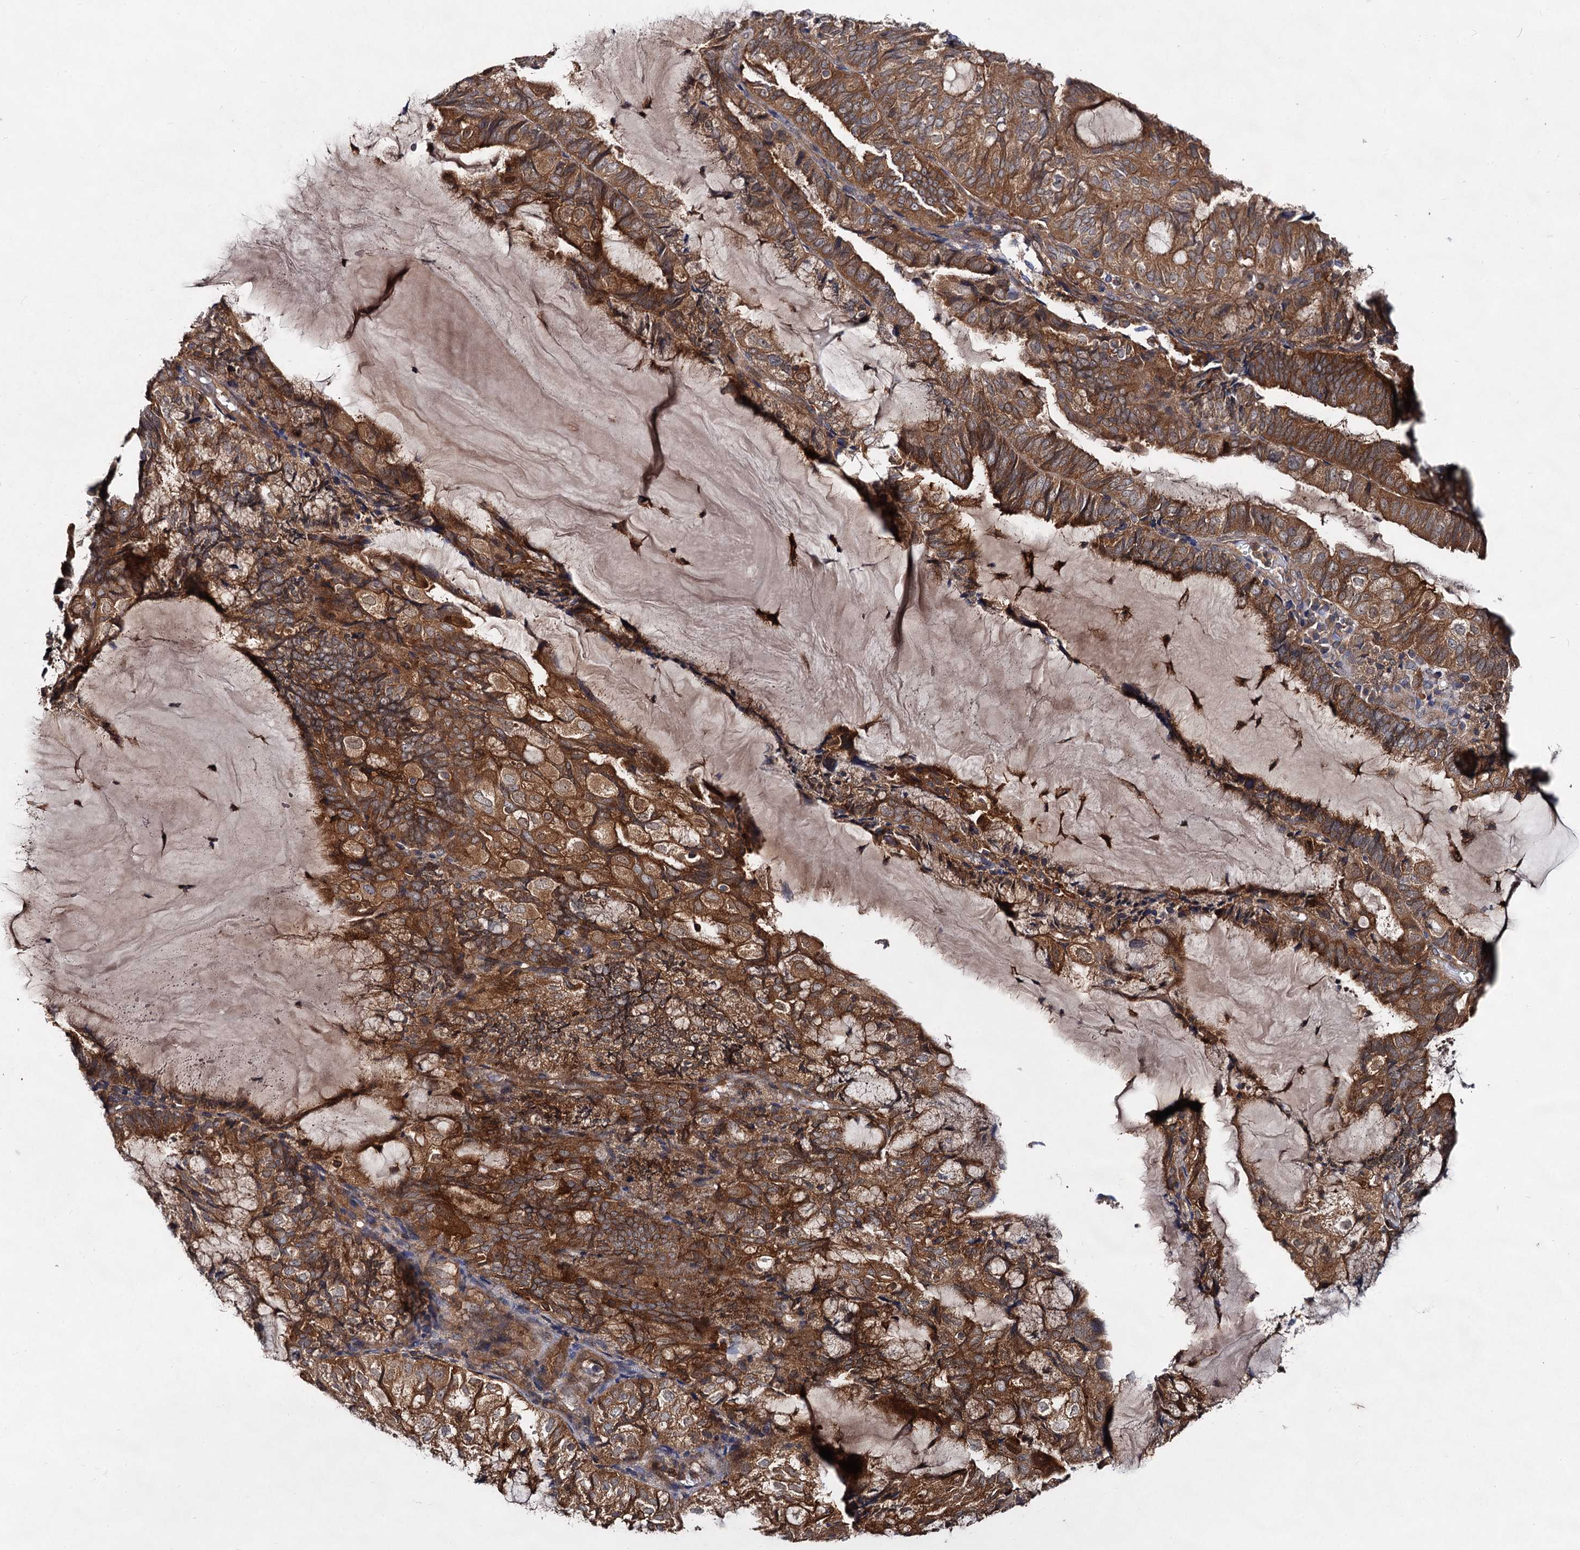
{"staining": {"intensity": "moderate", "quantity": ">75%", "location": "cytoplasmic/membranous"}, "tissue": "endometrial cancer", "cell_type": "Tumor cells", "image_type": "cancer", "snomed": [{"axis": "morphology", "description": "Adenocarcinoma, NOS"}, {"axis": "topography", "description": "Endometrium"}], "caption": "Moderate cytoplasmic/membranous protein staining is seen in approximately >75% of tumor cells in endometrial cancer (adenocarcinoma). Immunohistochemistry (ihc) stains the protein of interest in brown and the nuclei are stained blue.", "gene": "VPS29", "patient": {"sex": "female", "age": 81}}